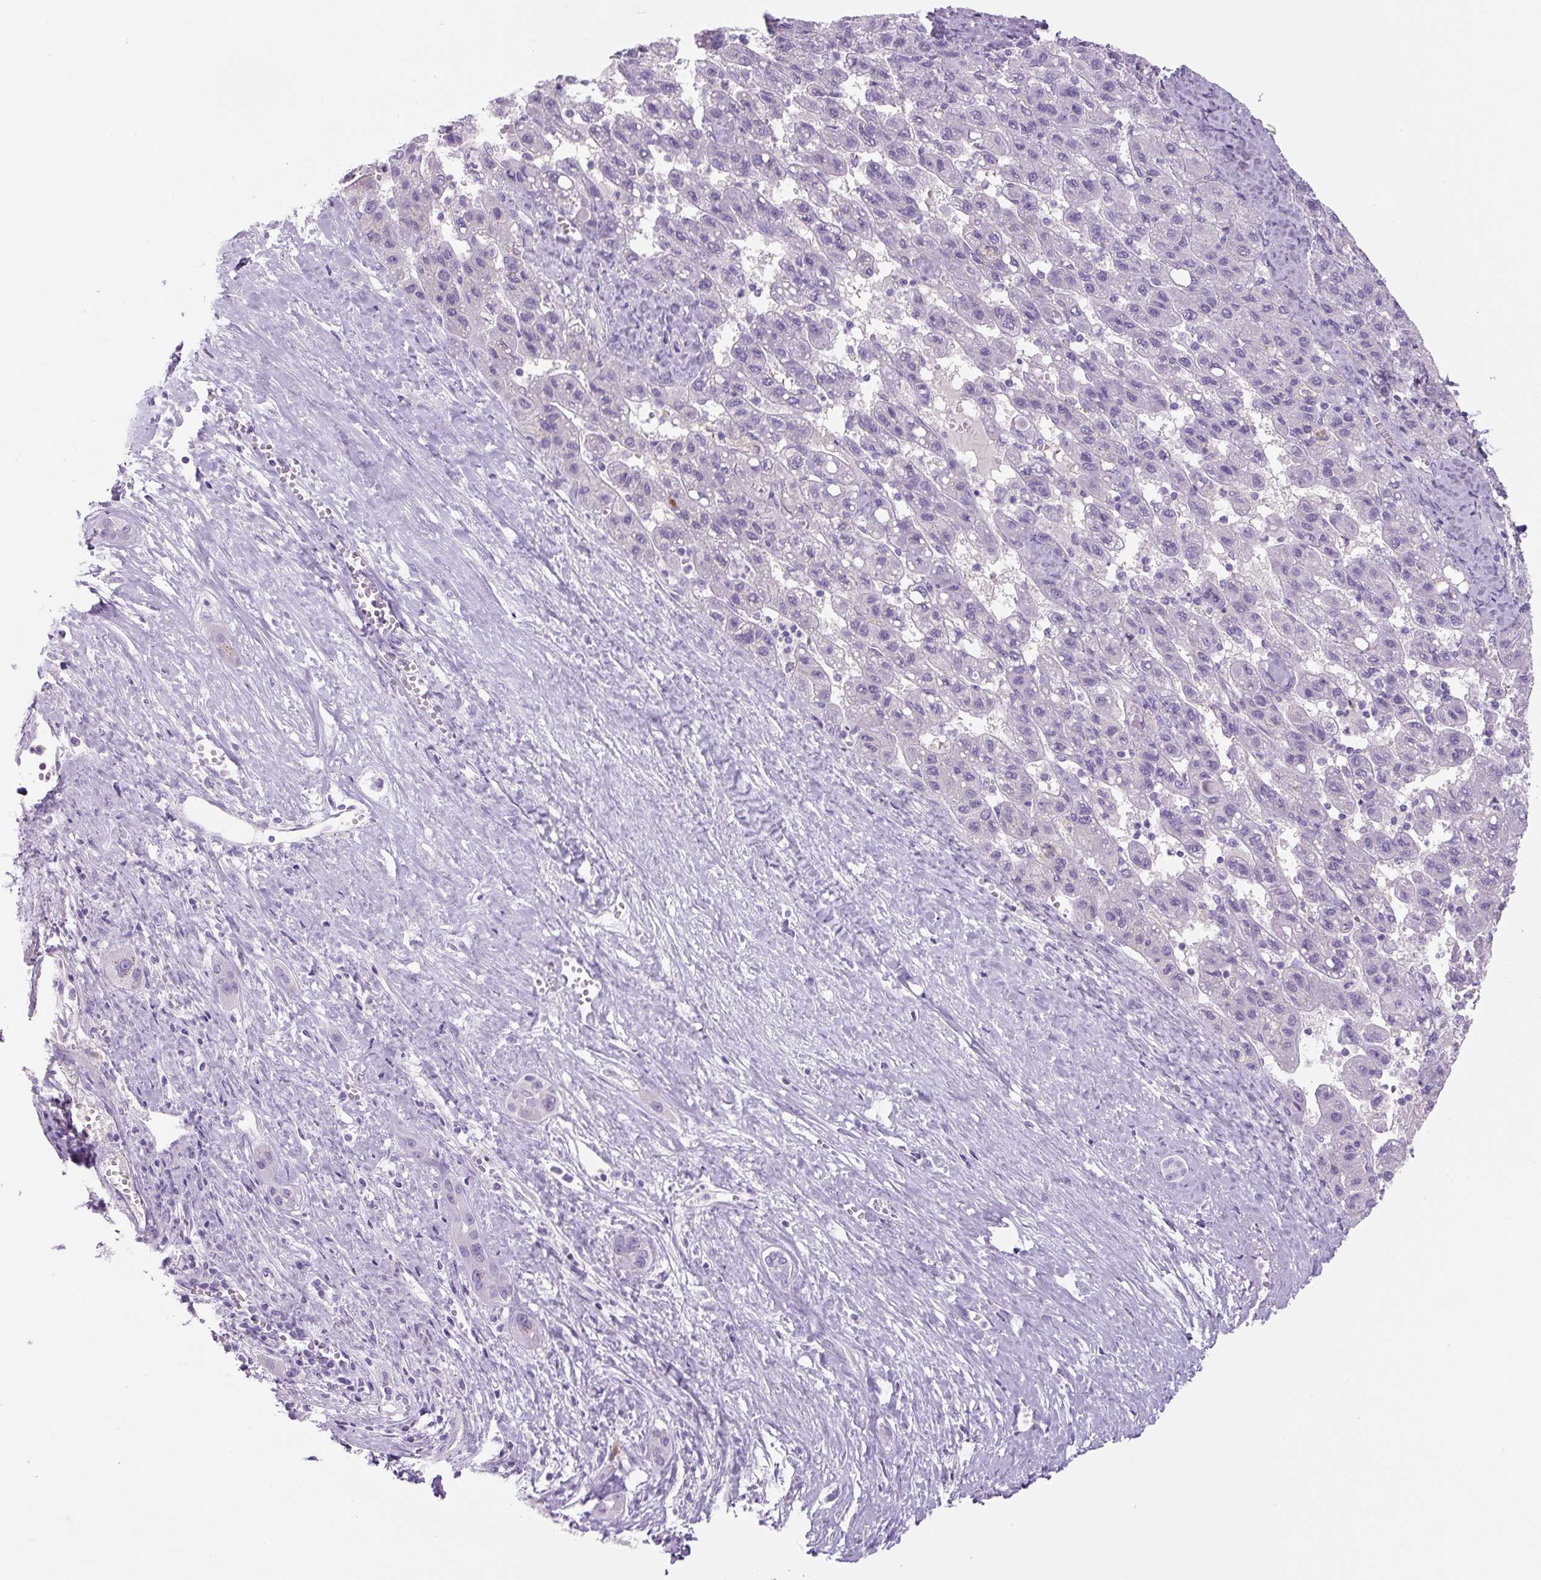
{"staining": {"intensity": "negative", "quantity": "none", "location": "none"}, "tissue": "liver cancer", "cell_type": "Tumor cells", "image_type": "cancer", "snomed": [{"axis": "morphology", "description": "Carcinoma, Hepatocellular, NOS"}, {"axis": "topography", "description": "Liver"}], "caption": "IHC of liver cancer demonstrates no positivity in tumor cells. (Brightfield microscopy of DAB IHC at high magnification).", "gene": "PRRT1", "patient": {"sex": "female", "age": 82}}